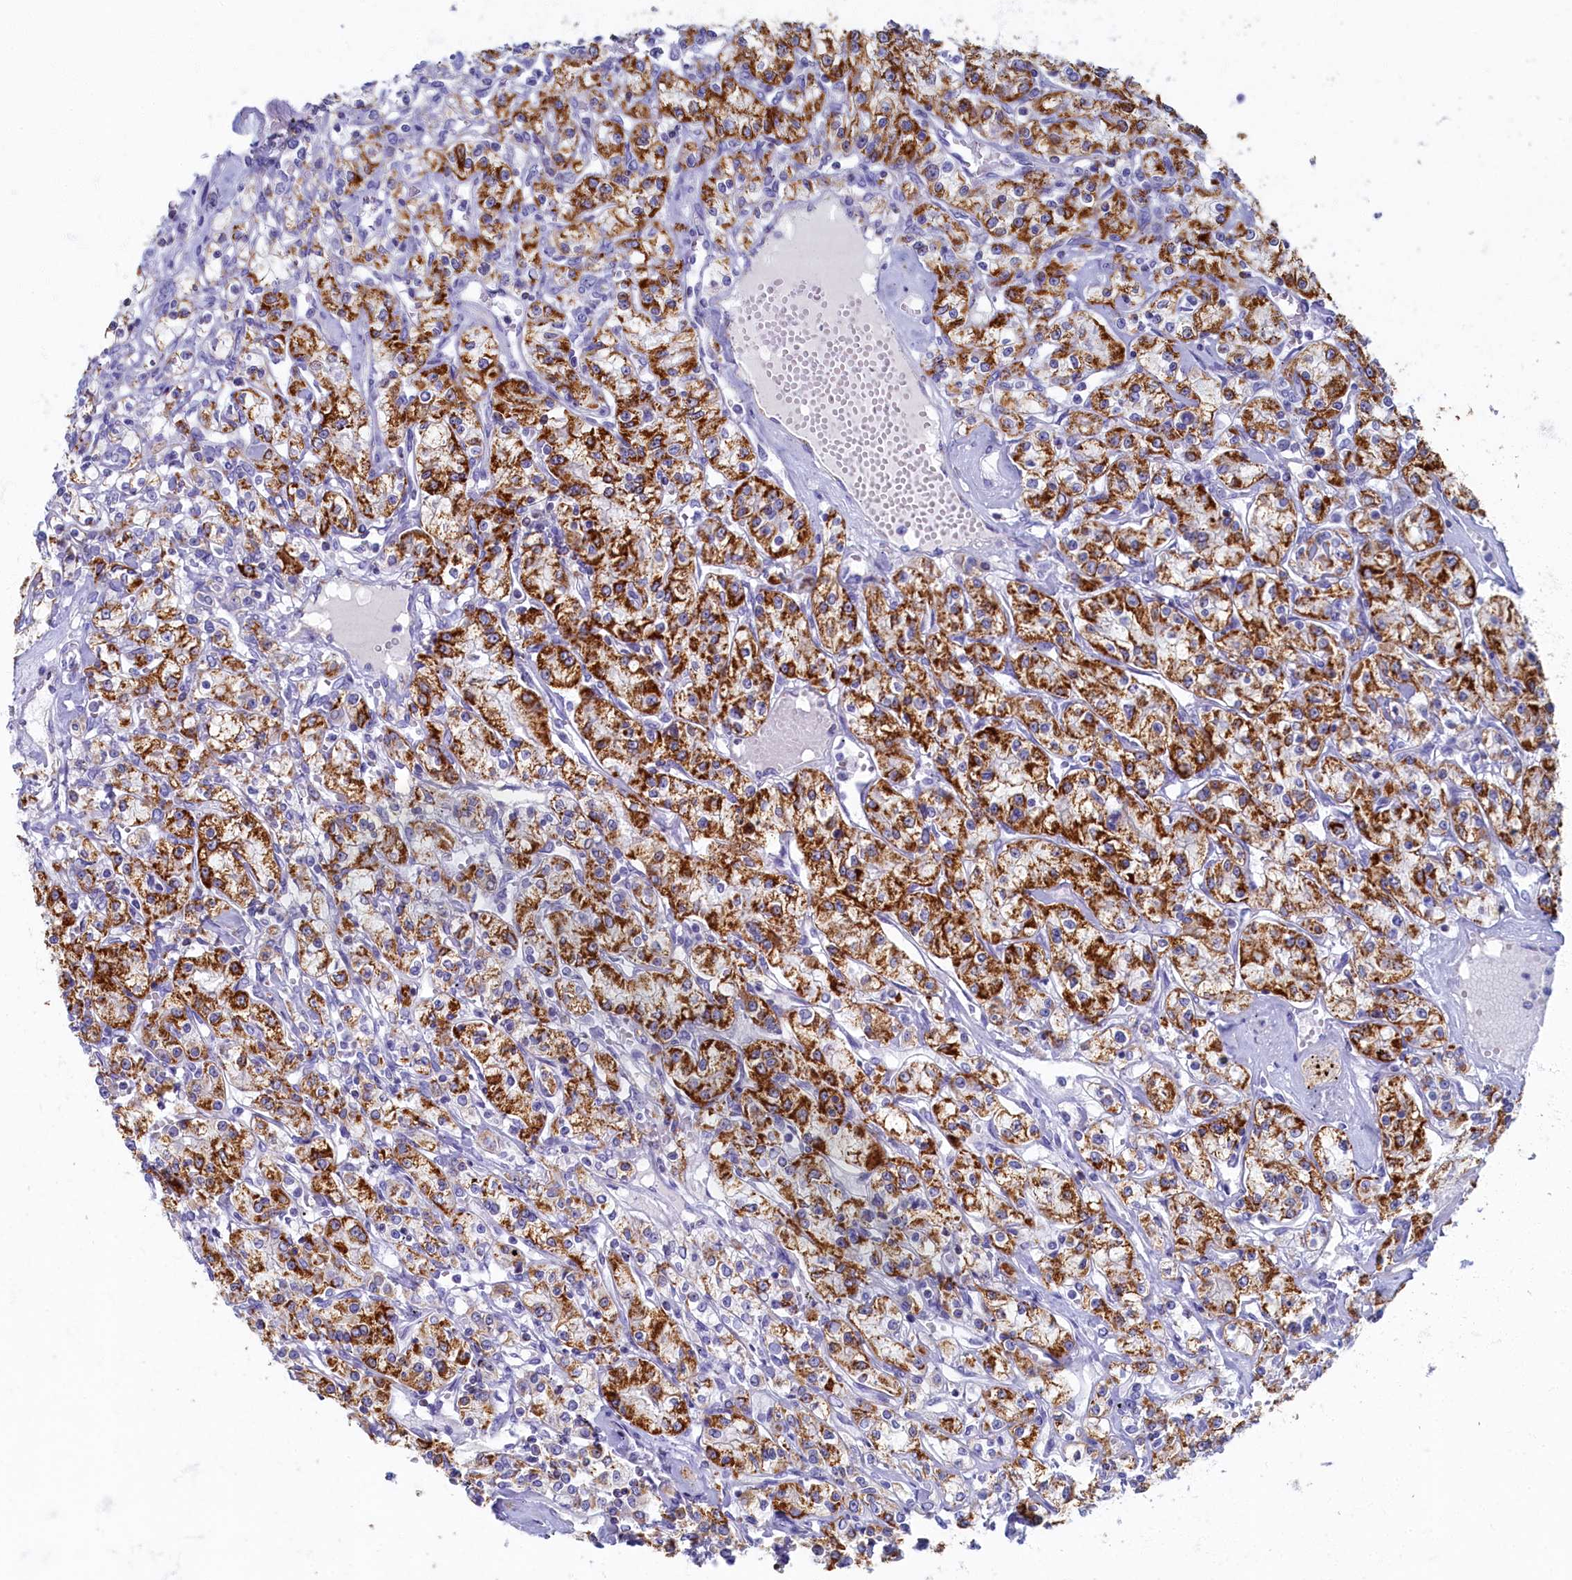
{"staining": {"intensity": "strong", "quantity": "25%-75%", "location": "cytoplasmic/membranous"}, "tissue": "renal cancer", "cell_type": "Tumor cells", "image_type": "cancer", "snomed": [{"axis": "morphology", "description": "Adenocarcinoma, NOS"}, {"axis": "topography", "description": "Kidney"}], "caption": "Tumor cells display strong cytoplasmic/membranous positivity in about 25%-75% of cells in adenocarcinoma (renal). (DAB (3,3'-diaminobenzidine) IHC with brightfield microscopy, high magnification).", "gene": "OCIAD2", "patient": {"sex": "female", "age": 59}}